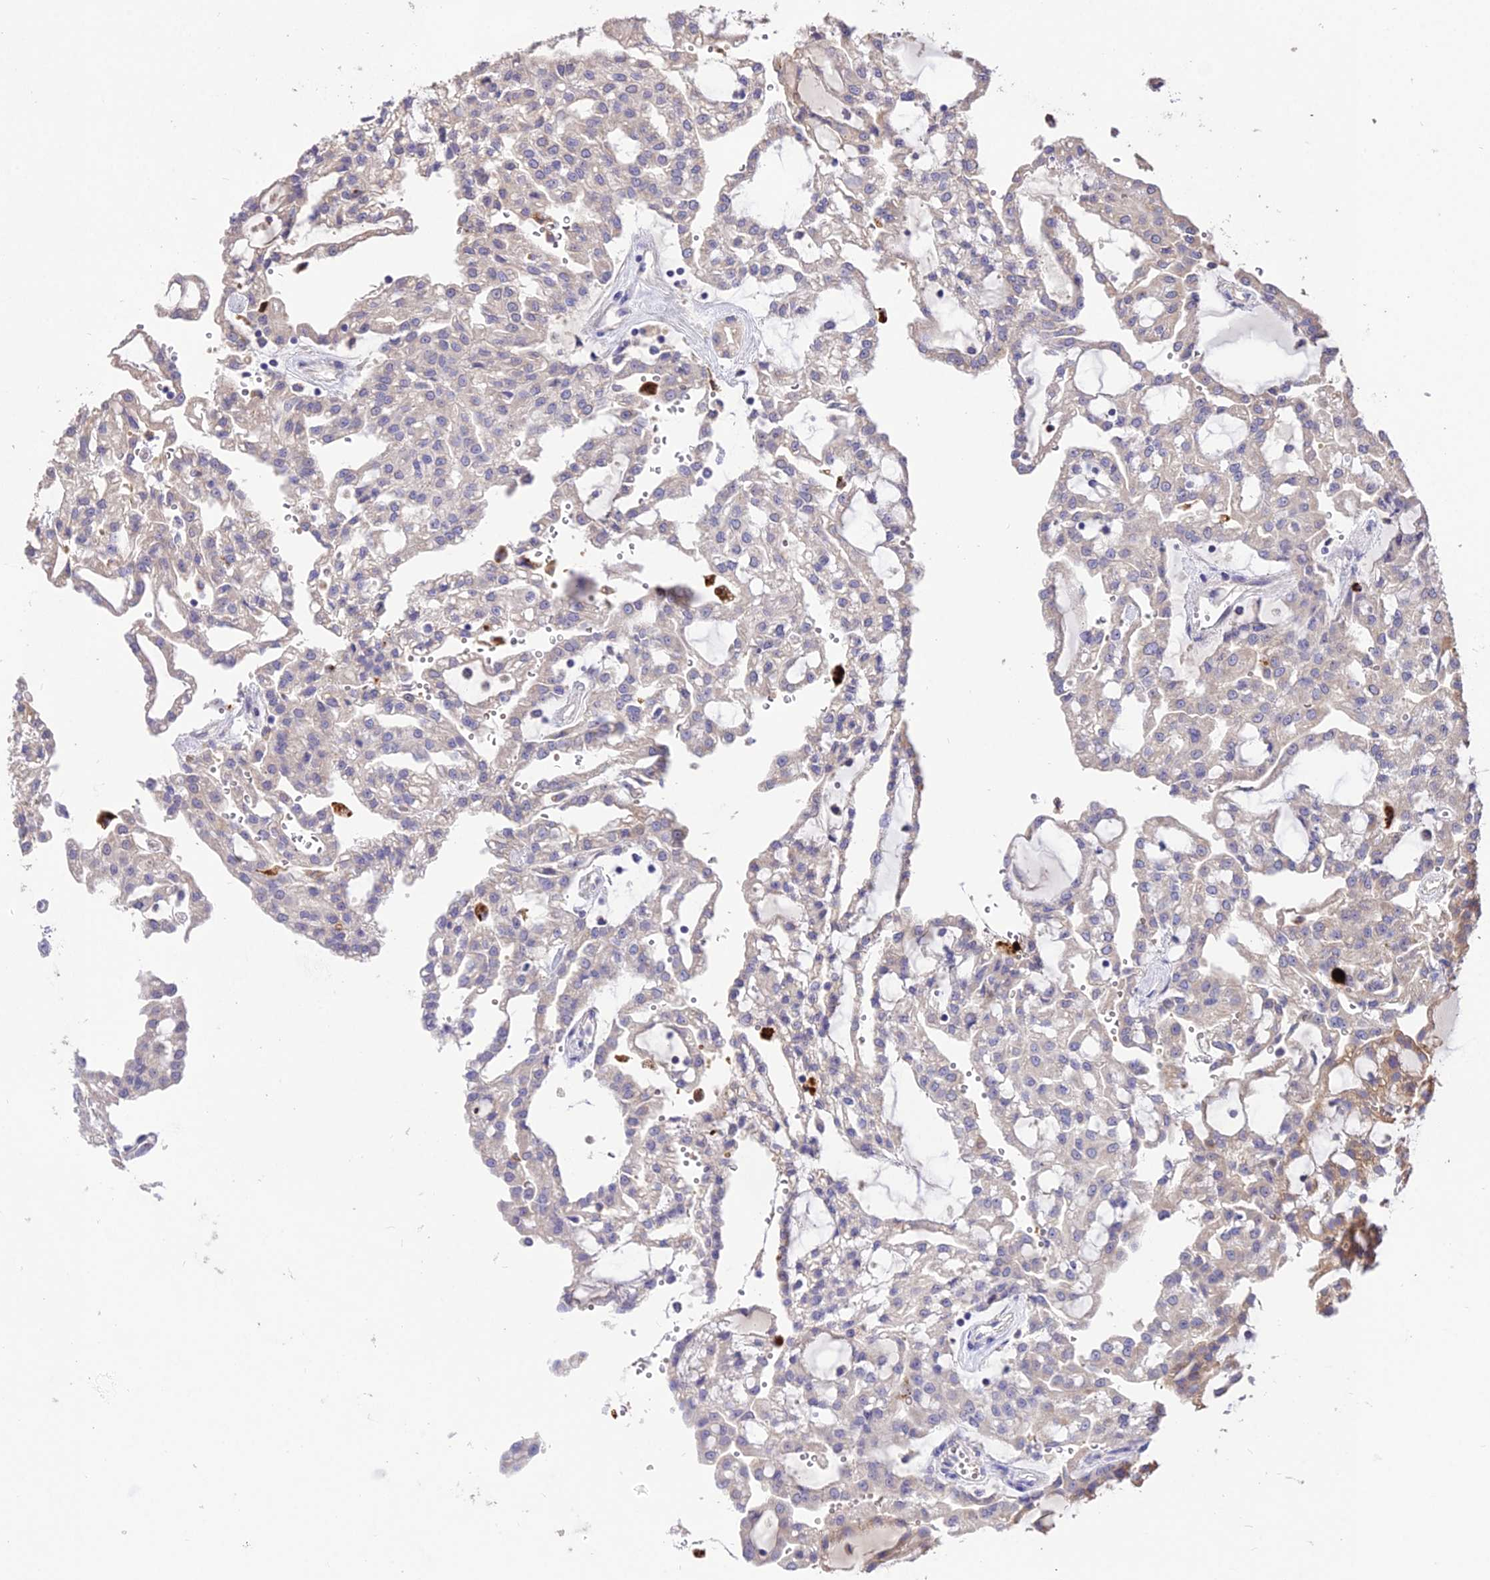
{"staining": {"intensity": "weak", "quantity": "25%-75%", "location": "cytoplasmic/membranous"}, "tissue": "renal cancer", "cell_type": "Tumor cells", "image_type": "cancer", "snomed": [{"axis": "morphology", "description": "Adenocarcinoma, NOS"}, {"axis": "topography", "description": "Kidney"}], "caption": "DAB immunohistochemical staining of renal cancer (adenocarcinoma) demonstrates weak cytoplasmic/membranous protein positivity in about 25%-75% of tumor cells. Nuclei are stained in blue.", "gene": "SDHD", "patient": {"sex": "male", "age": 63}}